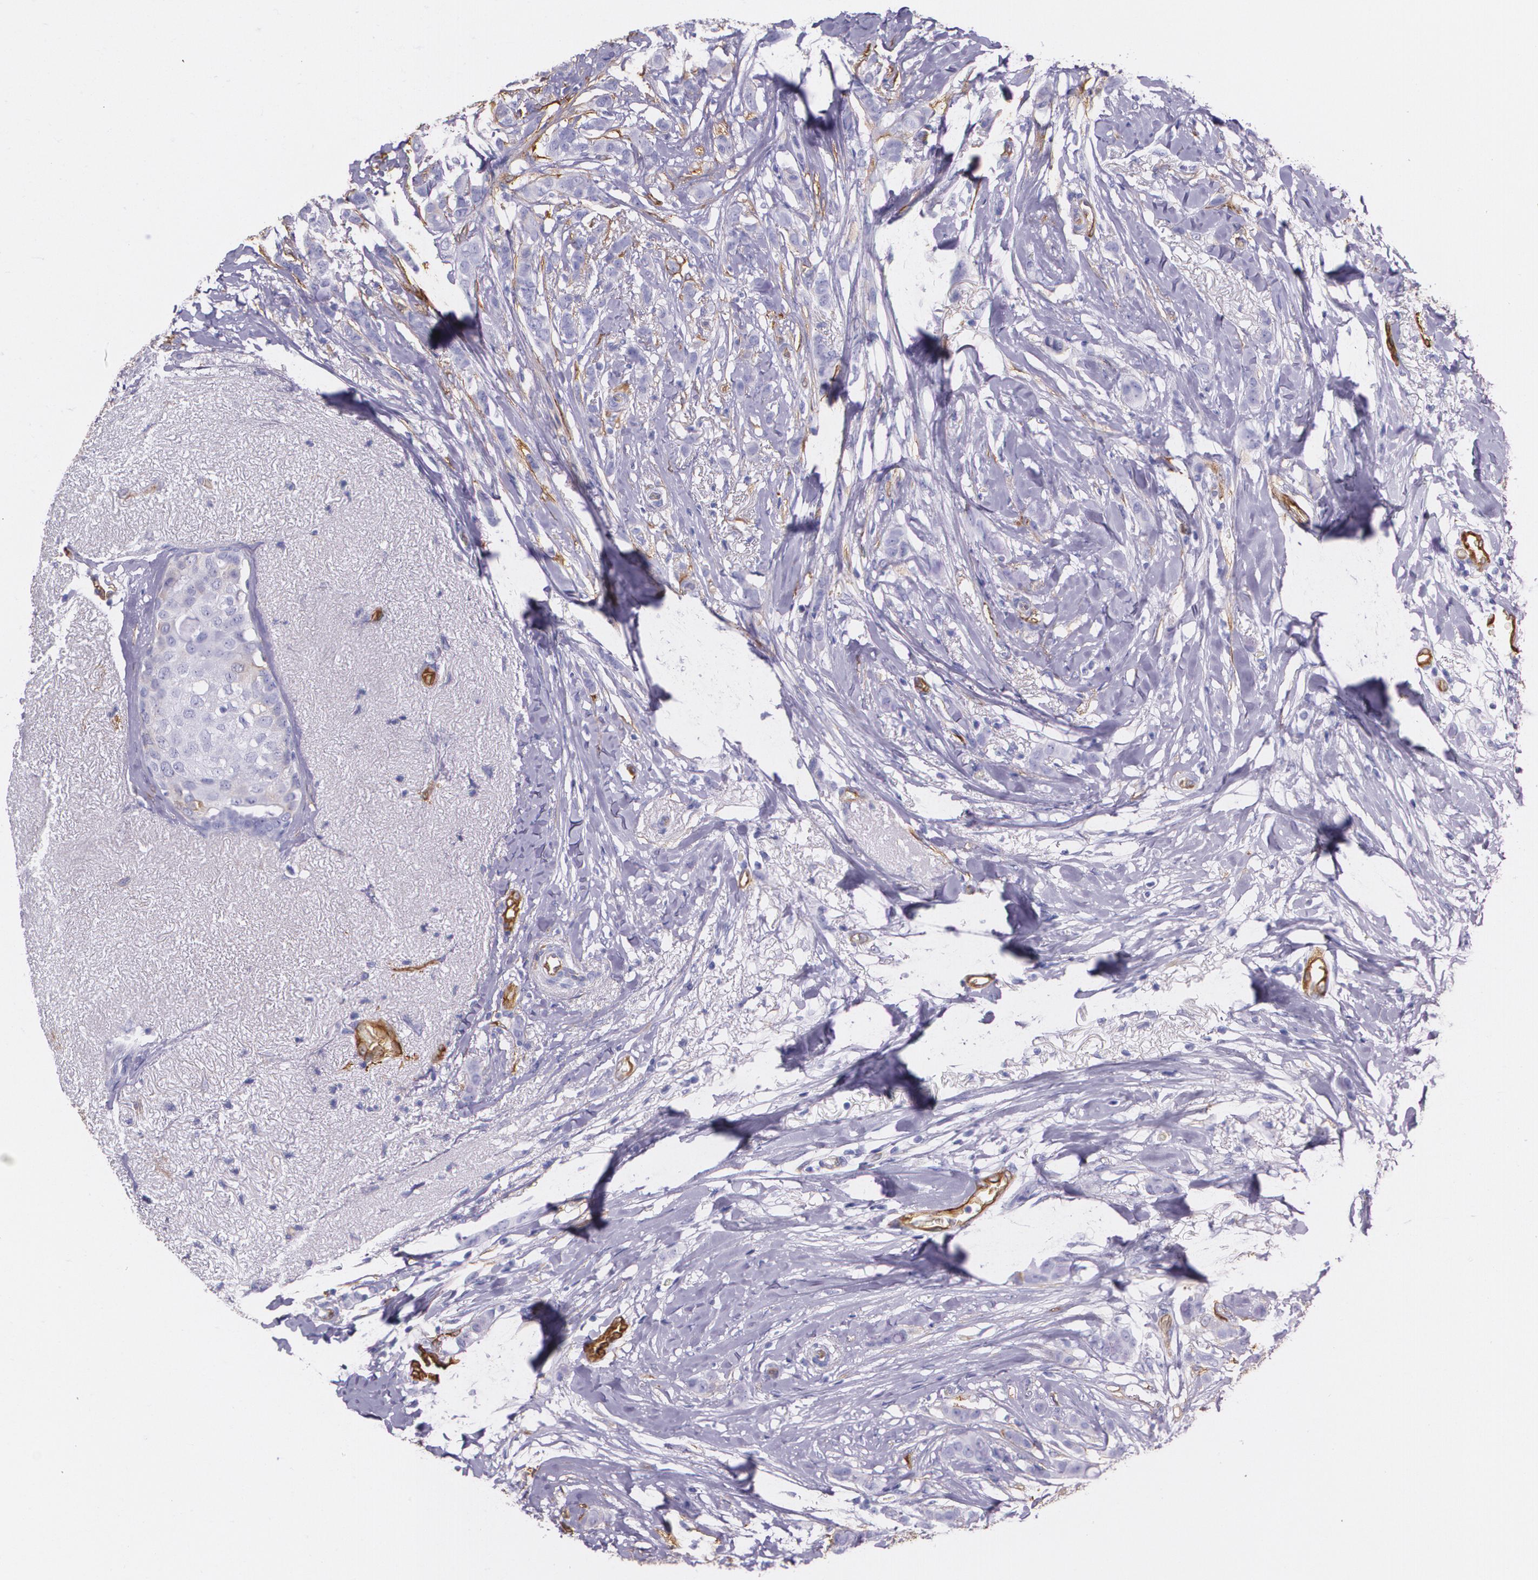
{"staining": {"intensity": "negative", "quantity": "none", "location": "none"}, "tissue": "breast cancer", "cell_type": "Tumor cells", "image_type": "cancer", "snomed": [{"axis": "morphology", "description": "Lobular carcinoma"}, {"axis": "topography", "description": "Breast"}], "caption": "Tumor cells show no significant positivity in breast cancer.", "gene": "MMP2", "patient": {"sex": "female", "age": 55}}